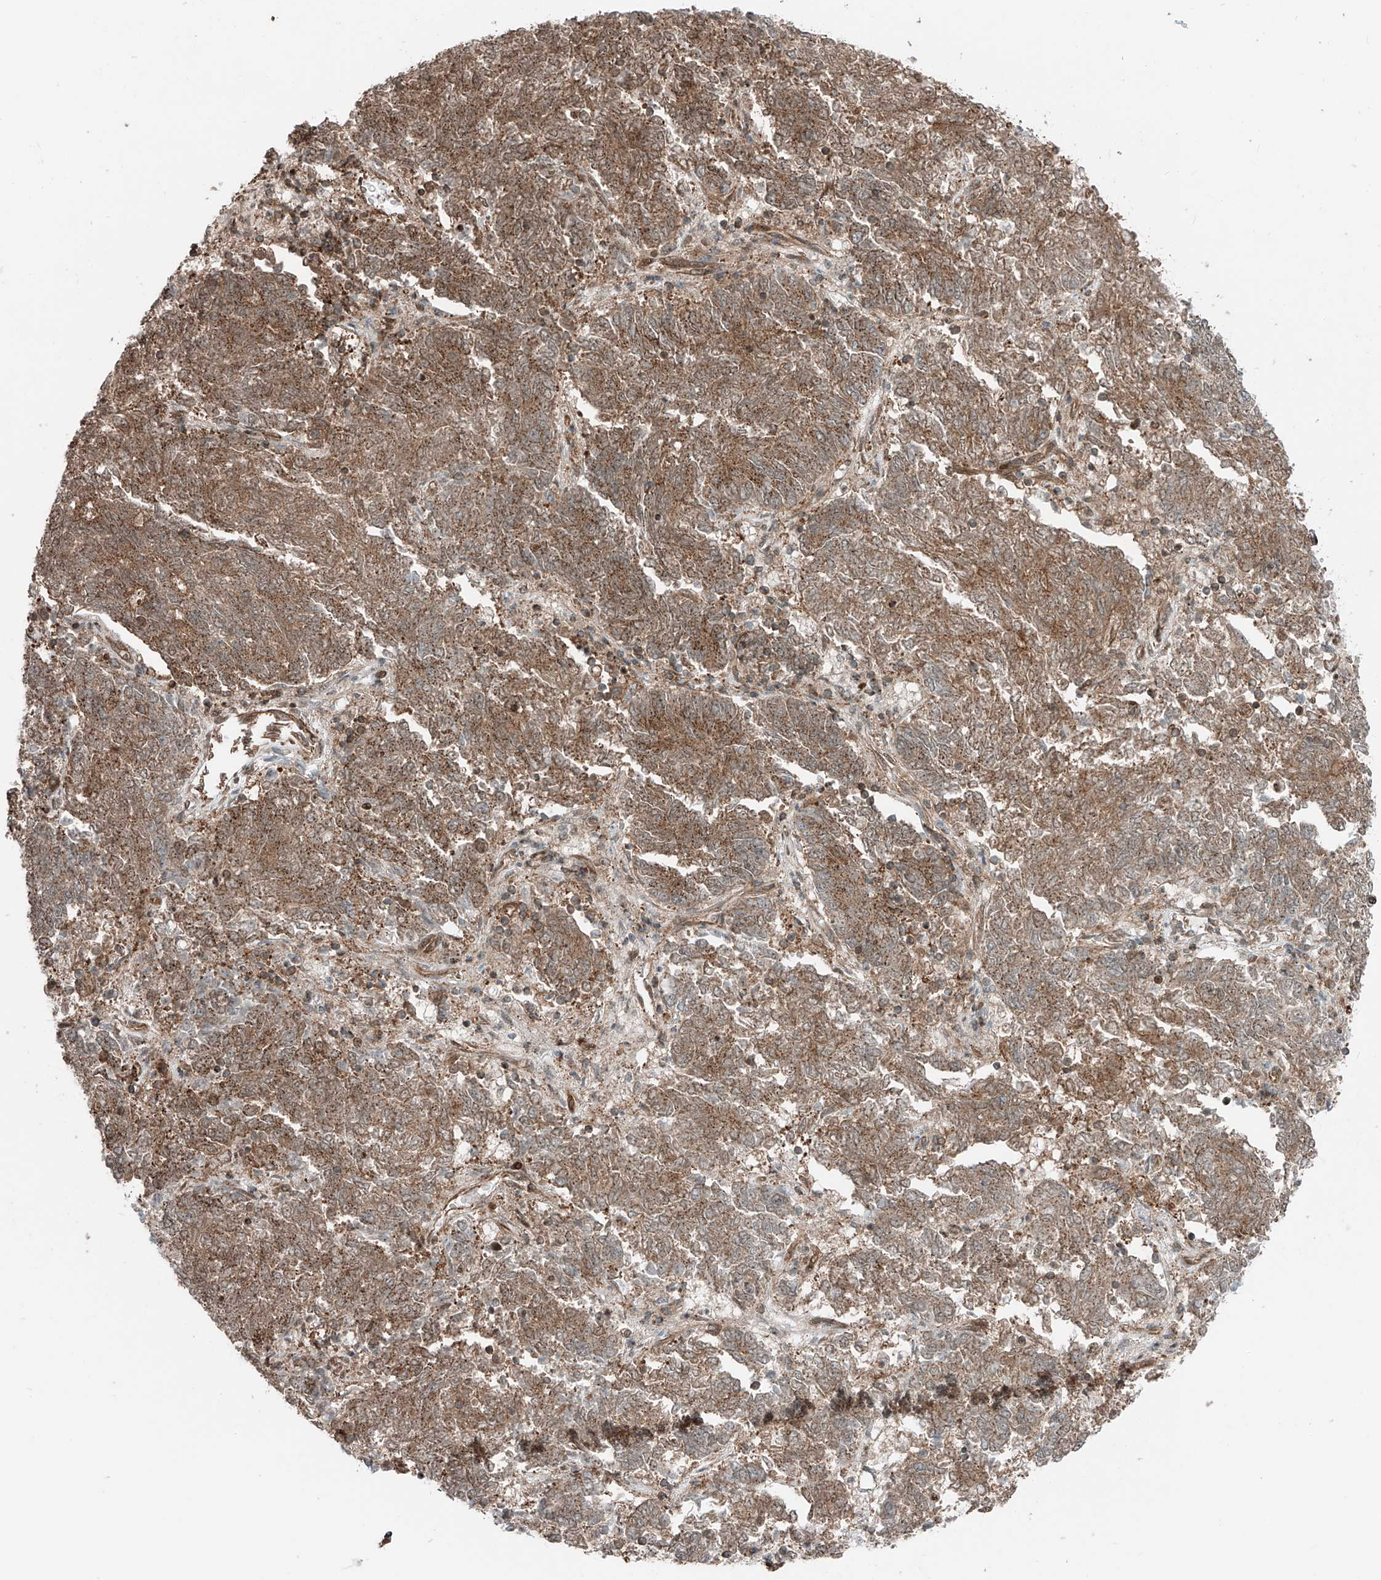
{"staining": {"intensity": "moderate", "quantity": ">75%", "location": "cytoplasmic/membranous"}, "tissue": "endometrial cancer", "cell_type": "Tumor cells", "image_type": "cancer", "snomed": [{"axis": "morphology", "description": "Adenocarcinoma, NOS"}, {"axis": "topography", "description": "Endometrium"}], "caption": "Protein analysis of adenocarcinoma (endometrial) tissue demonstrates moderate cytoplasmic/membranous positivity in about >75% of tumor cells.", "gene": "USP48", "patient": {"sex": "female", "age": 80}}